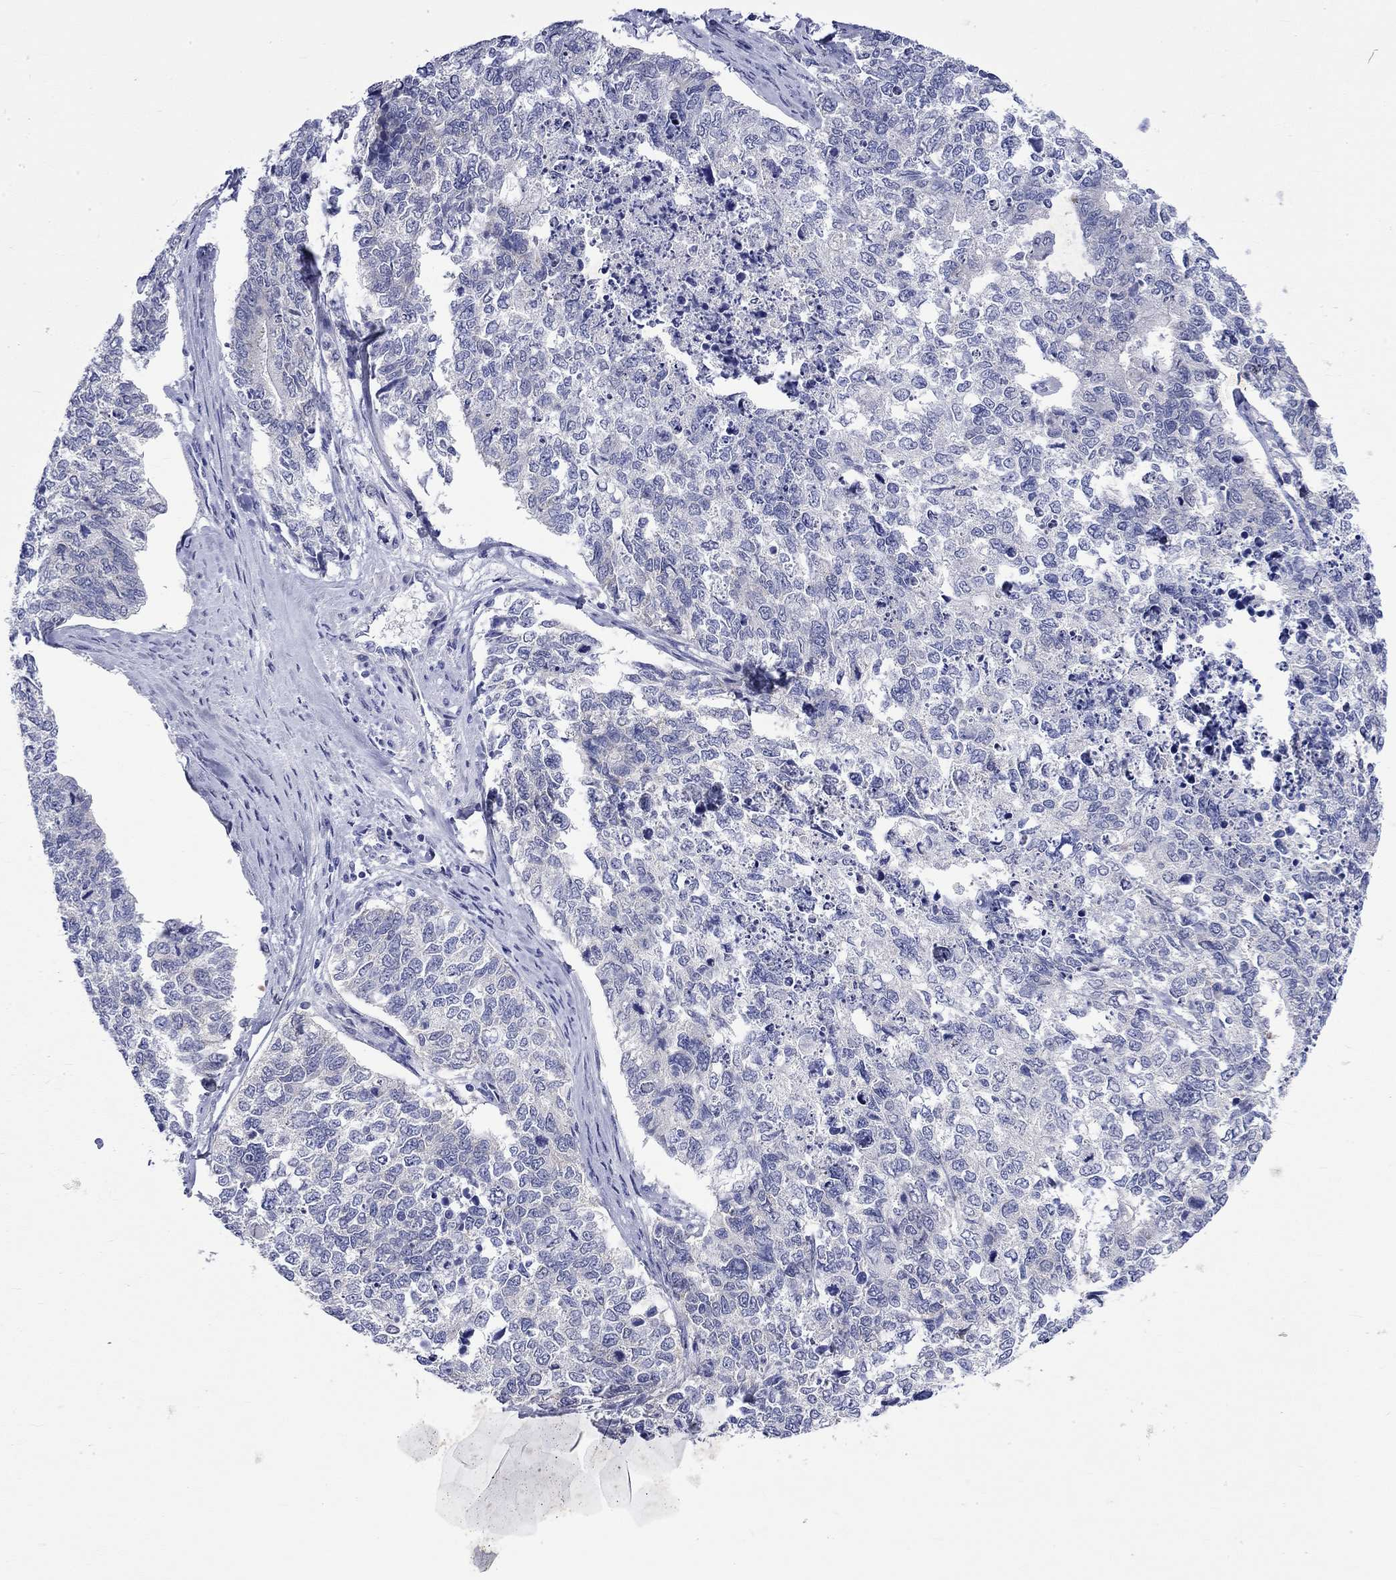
{"staining": {"intensity": "negative", "quantity": "none", "location": "none"}, "tissue": "cervical cancer", "cell_type": "Tumor cells", "image_type": "cancer", "snomed": [{"axis": "morphology", "description": "Squamous cell carcinoma, NOS"}, {"axis": "topography", "description": "Cervix"}], "caption": "Immunohistochemistry micrograph of neoplastic tissue: cervical cancer stained with DAB displays no significant protein positivity in tumor cells.", "gene": "CERS1", "patient": {"sex": "female", "age": 63}}